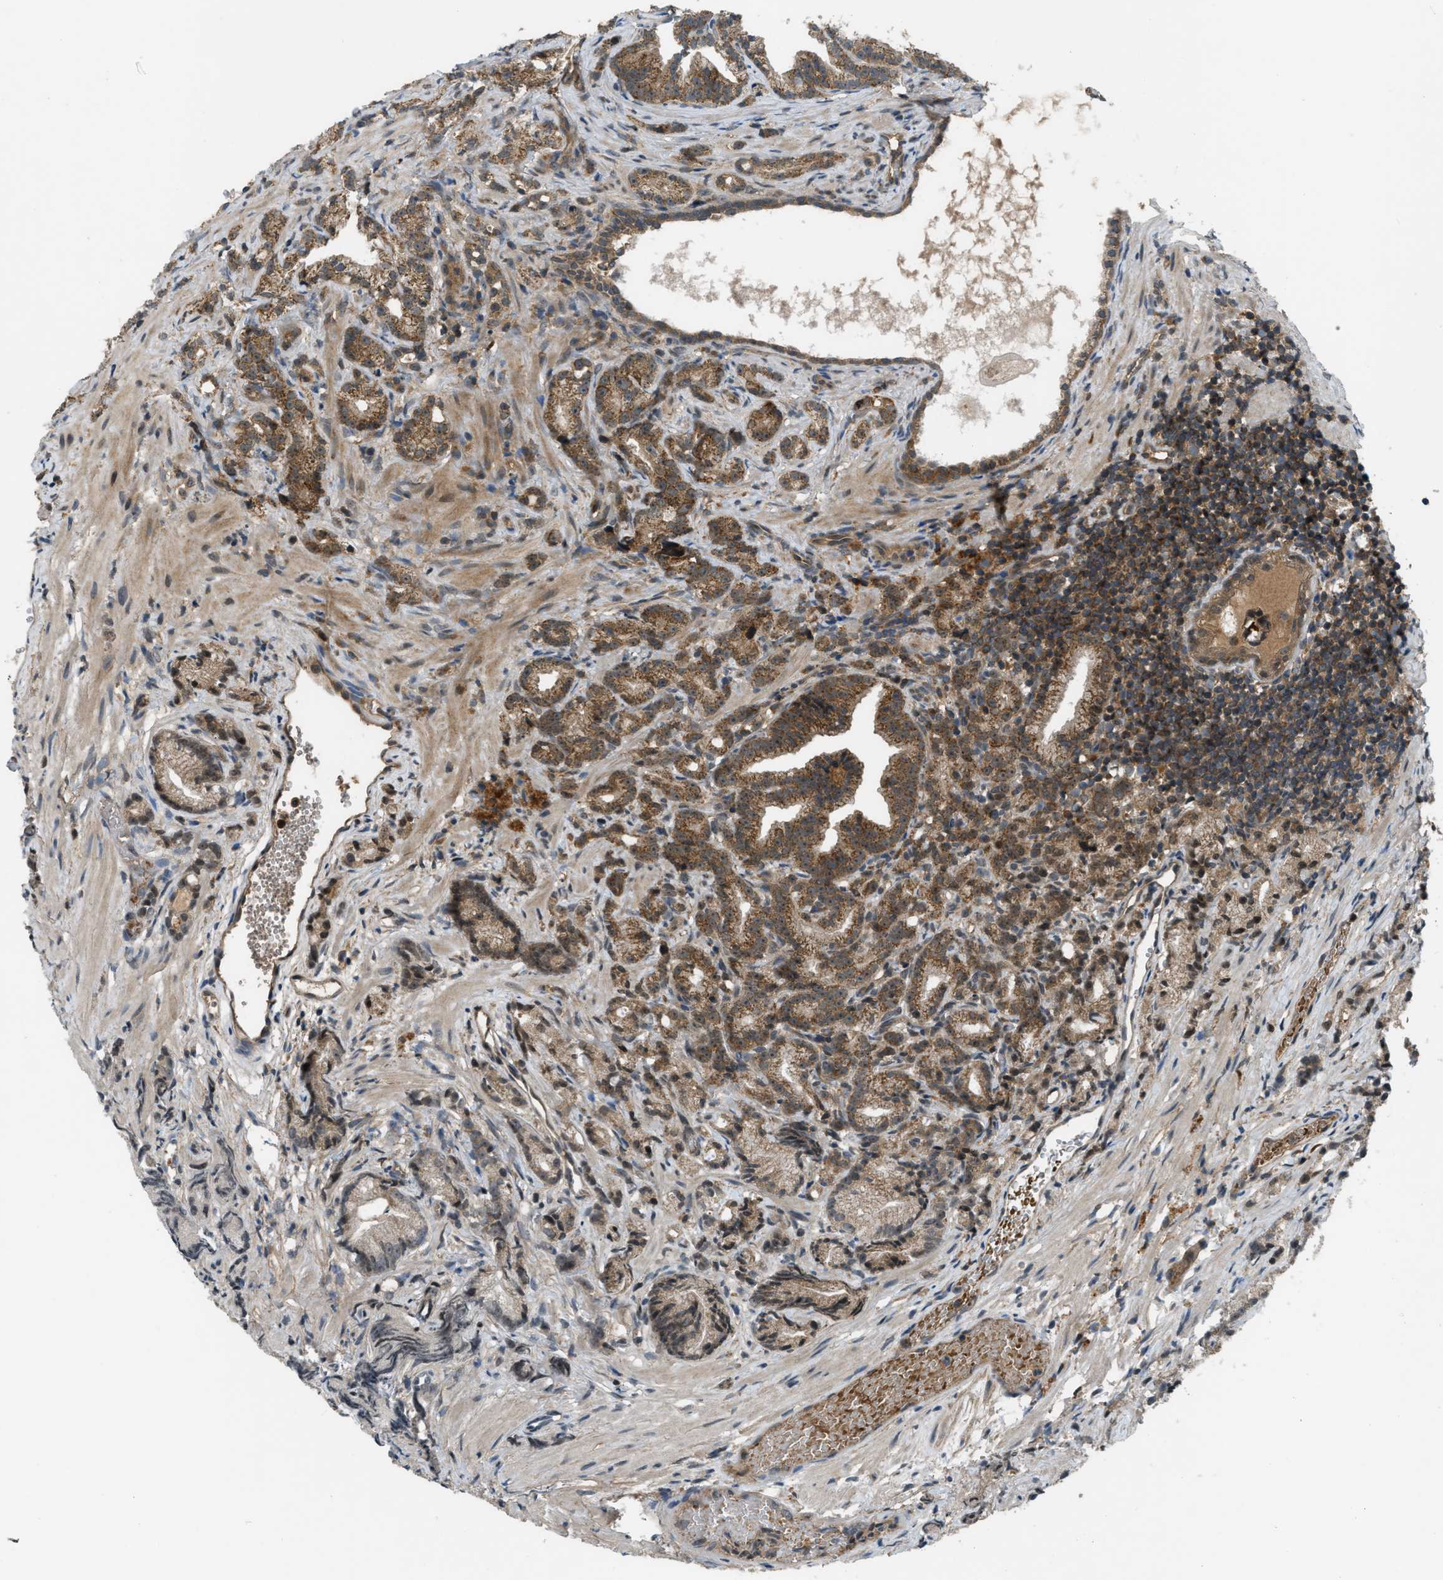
{"staining": {"intensity": "strong", "quantity": ">75%", "location": "cytoplasmic/membranous"}, "tissue": "prostate cancer", "cell_type": "Tumor cells", "image_type": "cancer", "snomed": [{"axis": "morphology", "description": "Adenocarcinoma, Low grade"}, {"axis": "topography", "description": "Prostate"}], "caption": "Prostate cancer (adenocarcinoma (low-grade)) stained for a protein demonstrates strong cytoplasmic/membranous positivity in tumor cells.", "gene": "ZNF71", "patient": {"sex": "male", "age": 89}}